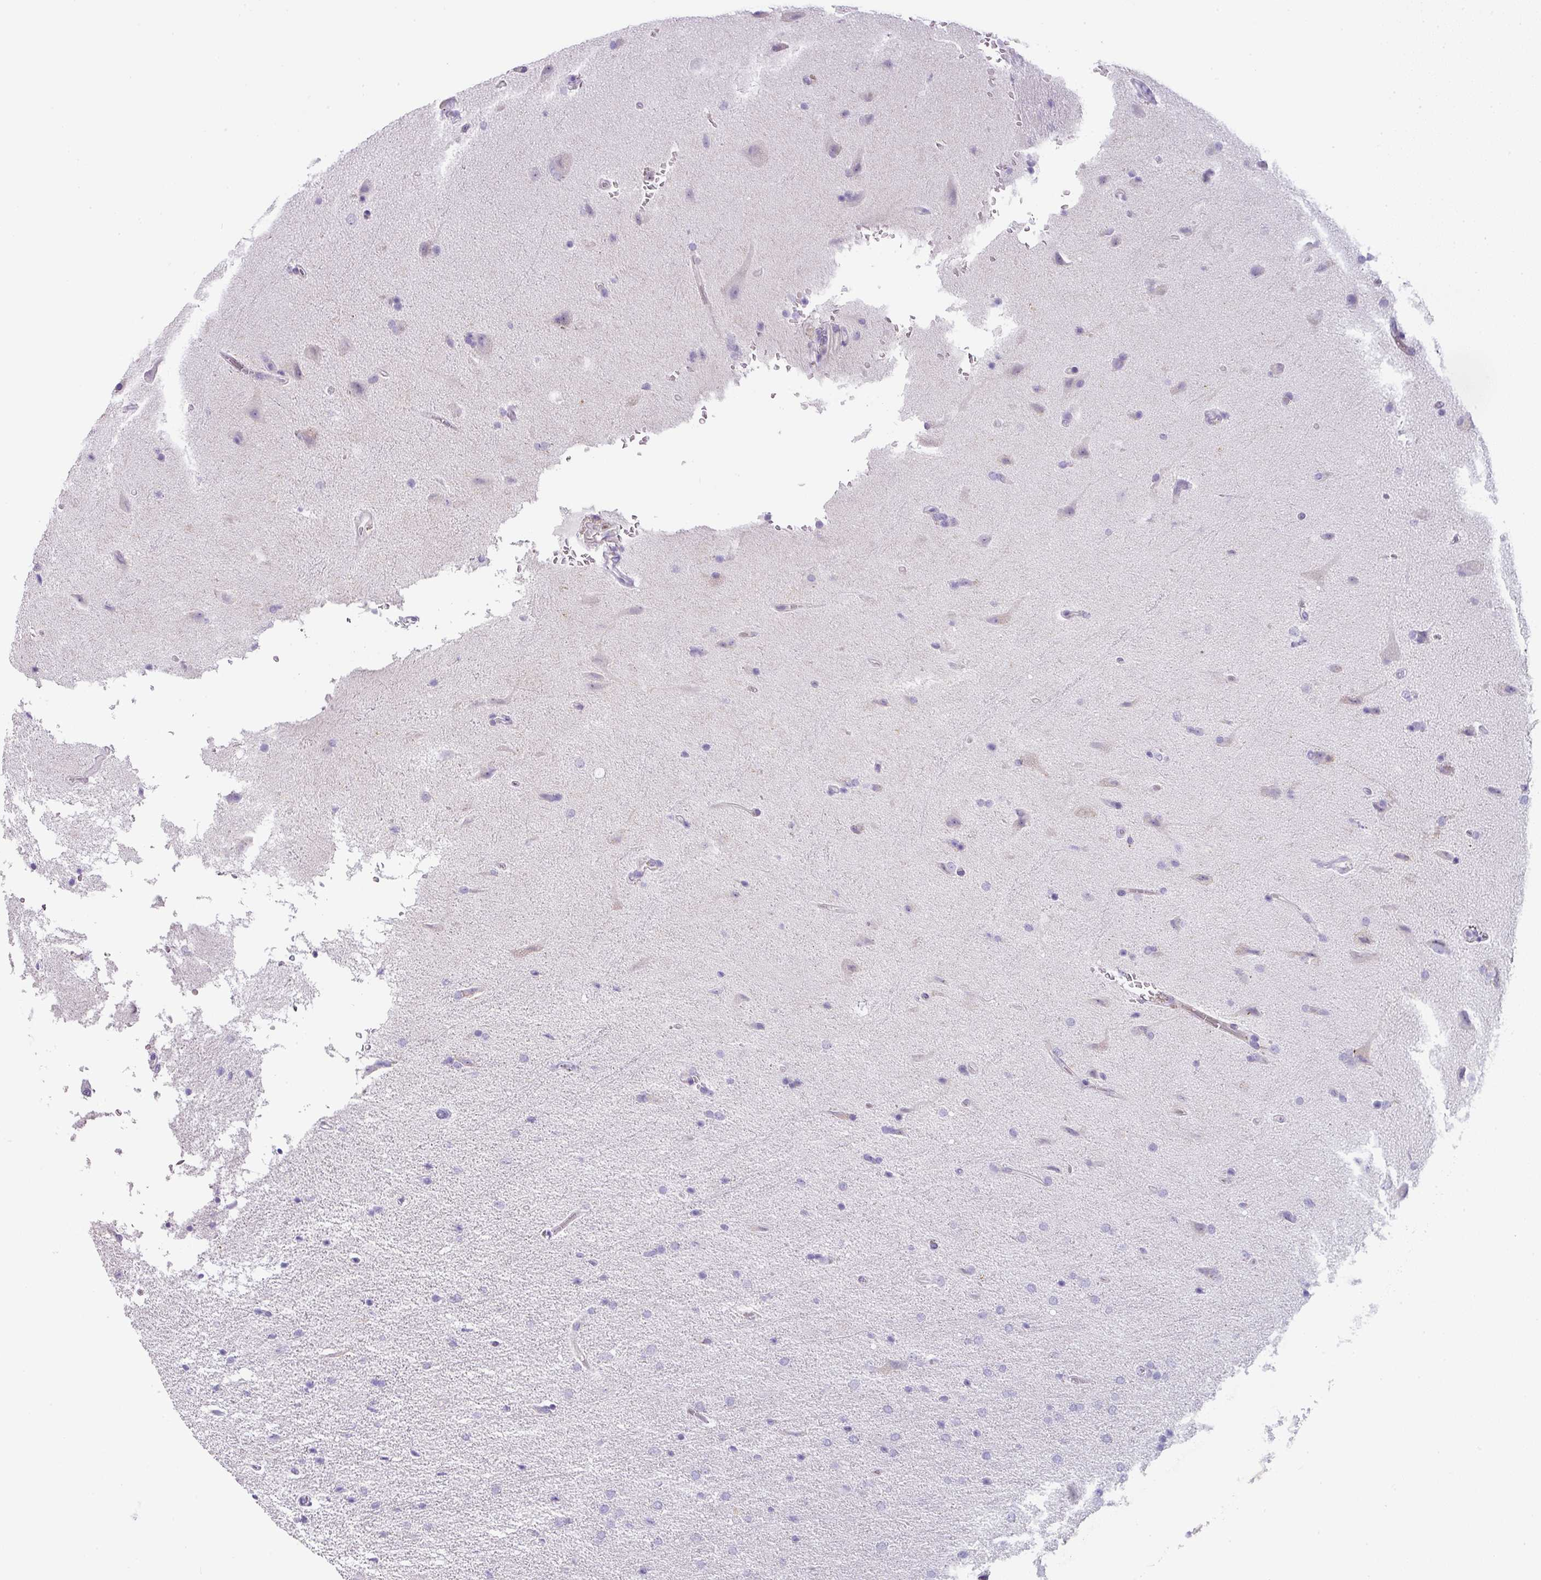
{"staining": {"intensity": "negative", "quantity": "none", "location": "none"}, "tissue": "glioma", "cell_type": "Tumor cells", "image_type": "cancer", "snomed": [{"axis": "morphology", "description": "Glioma, malignant, High grade"}, {"axis": "topography", "description": "Brain"}], "caption": "This is an IHC histopathology image of glioma. There is no positivity in tumor cells.", "gene": "OR52N1", "patient": {"sex": "male", "age": 72}}